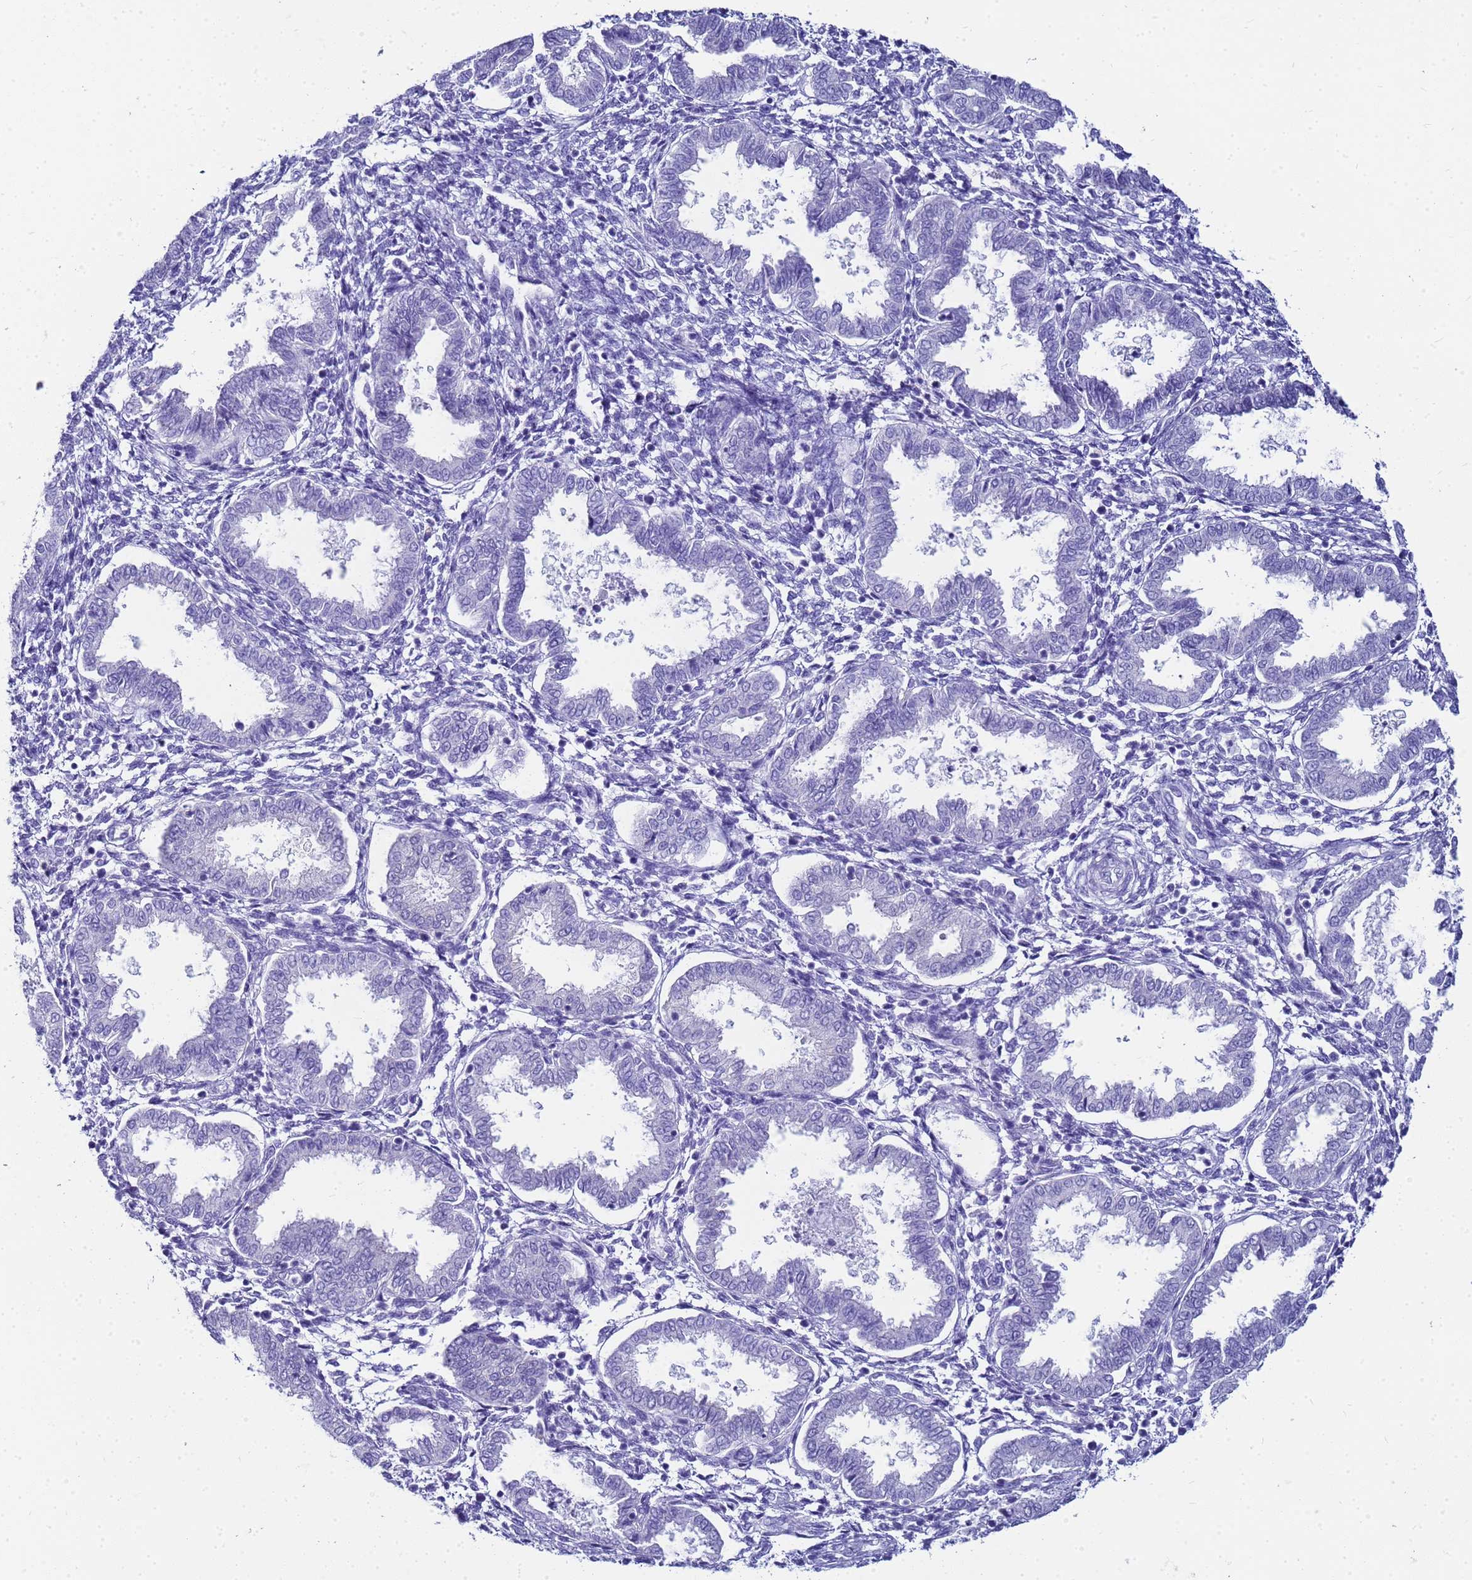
{"staining": {"intensity": "negative", "quantity": "none", "location": "none"}, "tissue": "endometrium", "cell_type": "Cells in endometrial stroma", "image_type": "normal", "snomed": [{"axis": "morphology", "description": "Normal tissue, NOS"}, {"axis": "topography", "description": "Endometrium"}], "caption": "Cells in endometrial stroma are negative for protein expression in benign human endometrium. (Immunohistochemistry (ihc), brightfield microscopy, high magnification).", "gene": "CKB", "patient": {"sex": "female", "age": 33}}